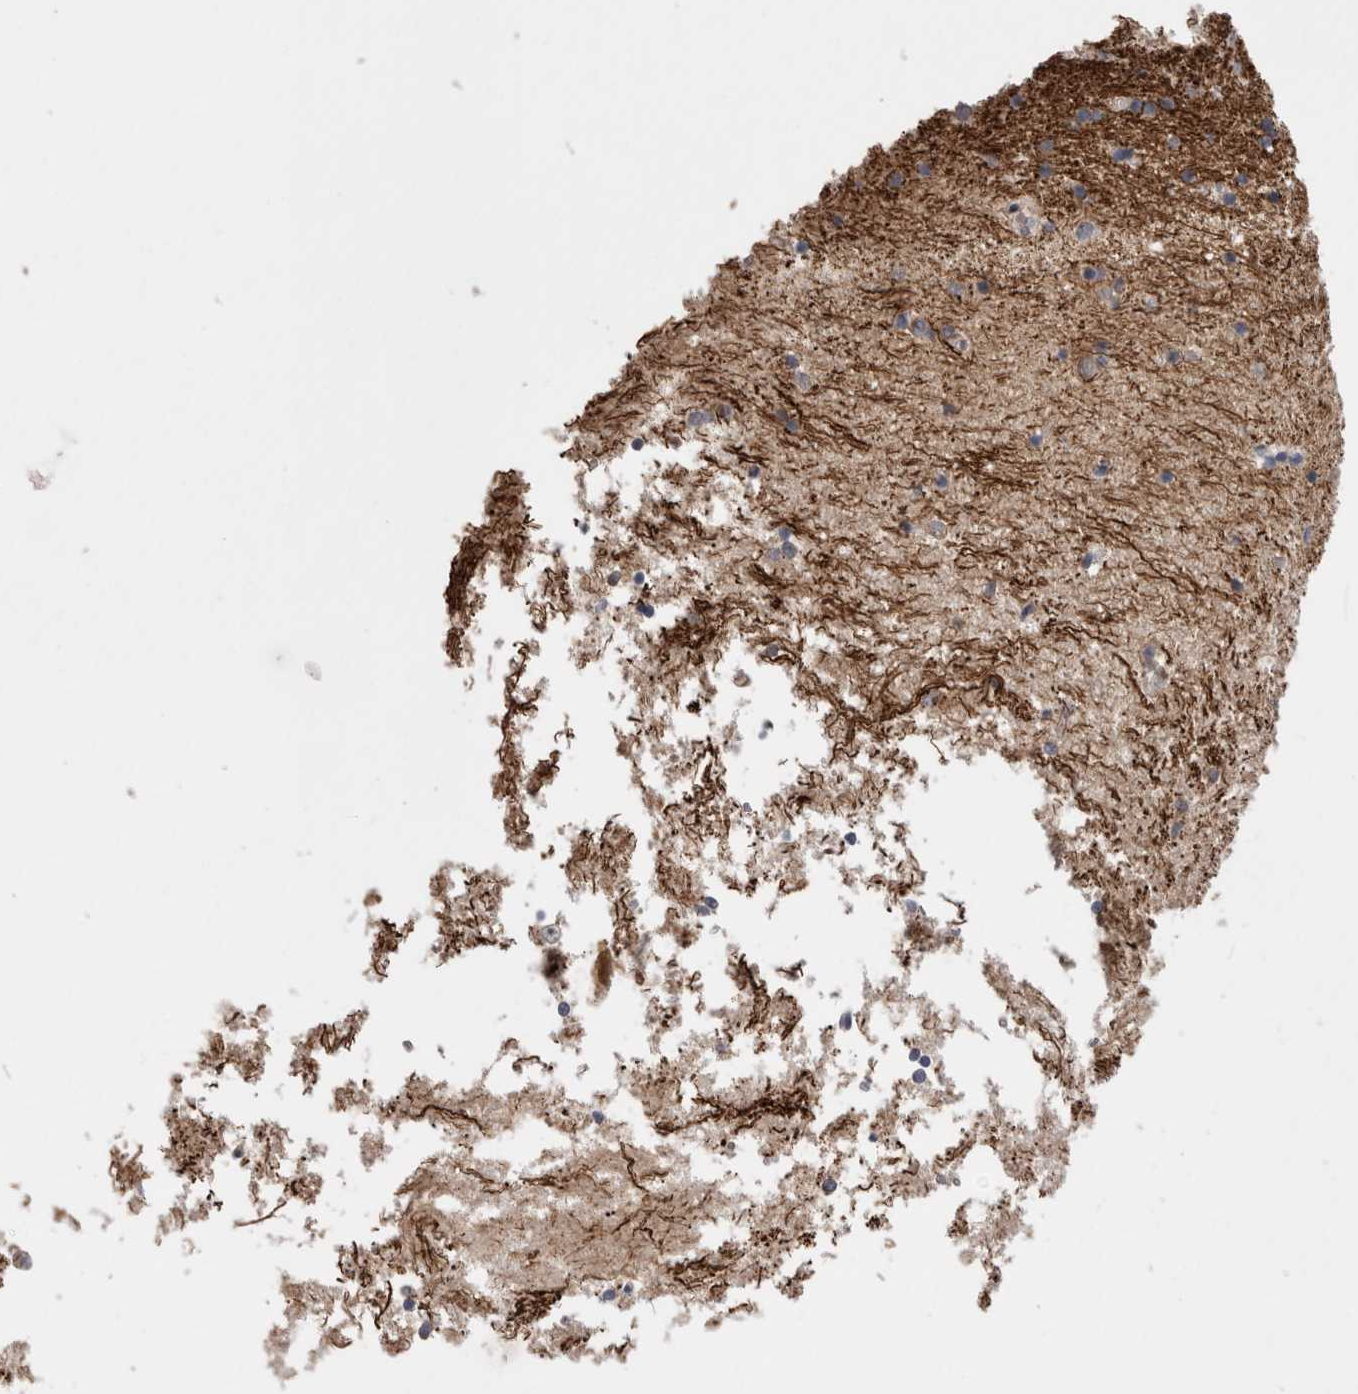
{"staining": {"intensity": "negative", "quantity": "none", "location": "none"}, "tissue": "hippocampus", "cell_type": "Glial cells", "image_type": "normal", "snomed": [{"axis": "morphology", "description": "Normal tissue, NOS"}, {"axis": "topography", "description": "Hippocampus"}], "caption": "Micrograph shows no significant protein staining in glial cells of normal hippocampus. Brightfield microscopy of IHC stained with DAB (3,3'-diaminobenzidine) (brown) and hematoxylin (blue), captured at high magnification.", "gene": "DARS2", "patient": {"sex": "male", "age": 45}}